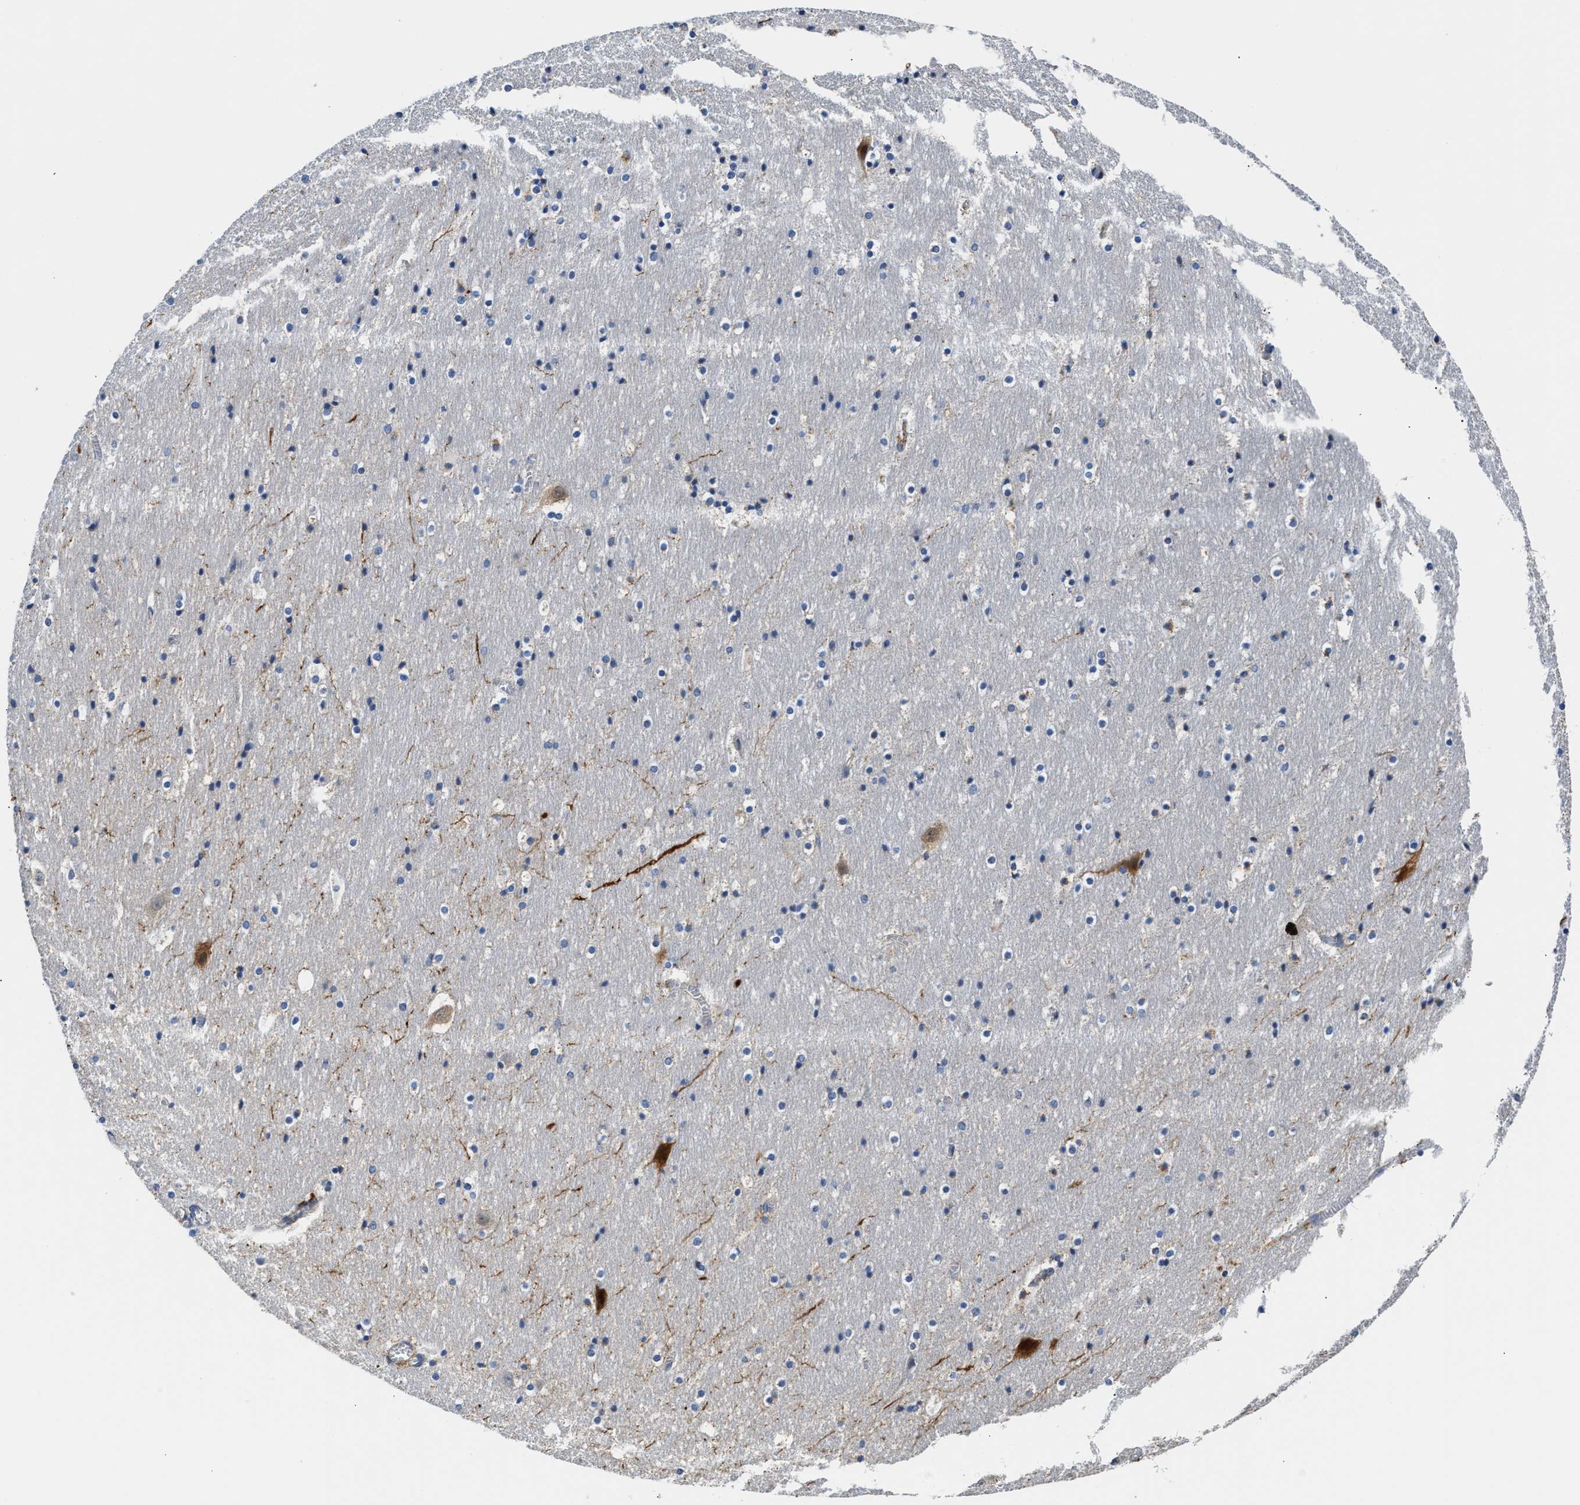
{"staining": {"intensity": "negative", "quantity": "none", "location": "none"}, "tissue": "hippocampus", "cell_type": "Glial cells", "image_type": "normal", "snomed": [{"axis": "morphology", "description": "Normal tissue, NOS"}, {"axis": "topography", "description": "Hippocampus"}], "caption": "High magnification brightfield microscopy of unremarkable hippocampus stained with DAB (brown) and counterstained with hematoxylin (blue): glial cells show no significant staining.", "gene": "ACADVL", "patient": {"sex": "male", "age": 45}}